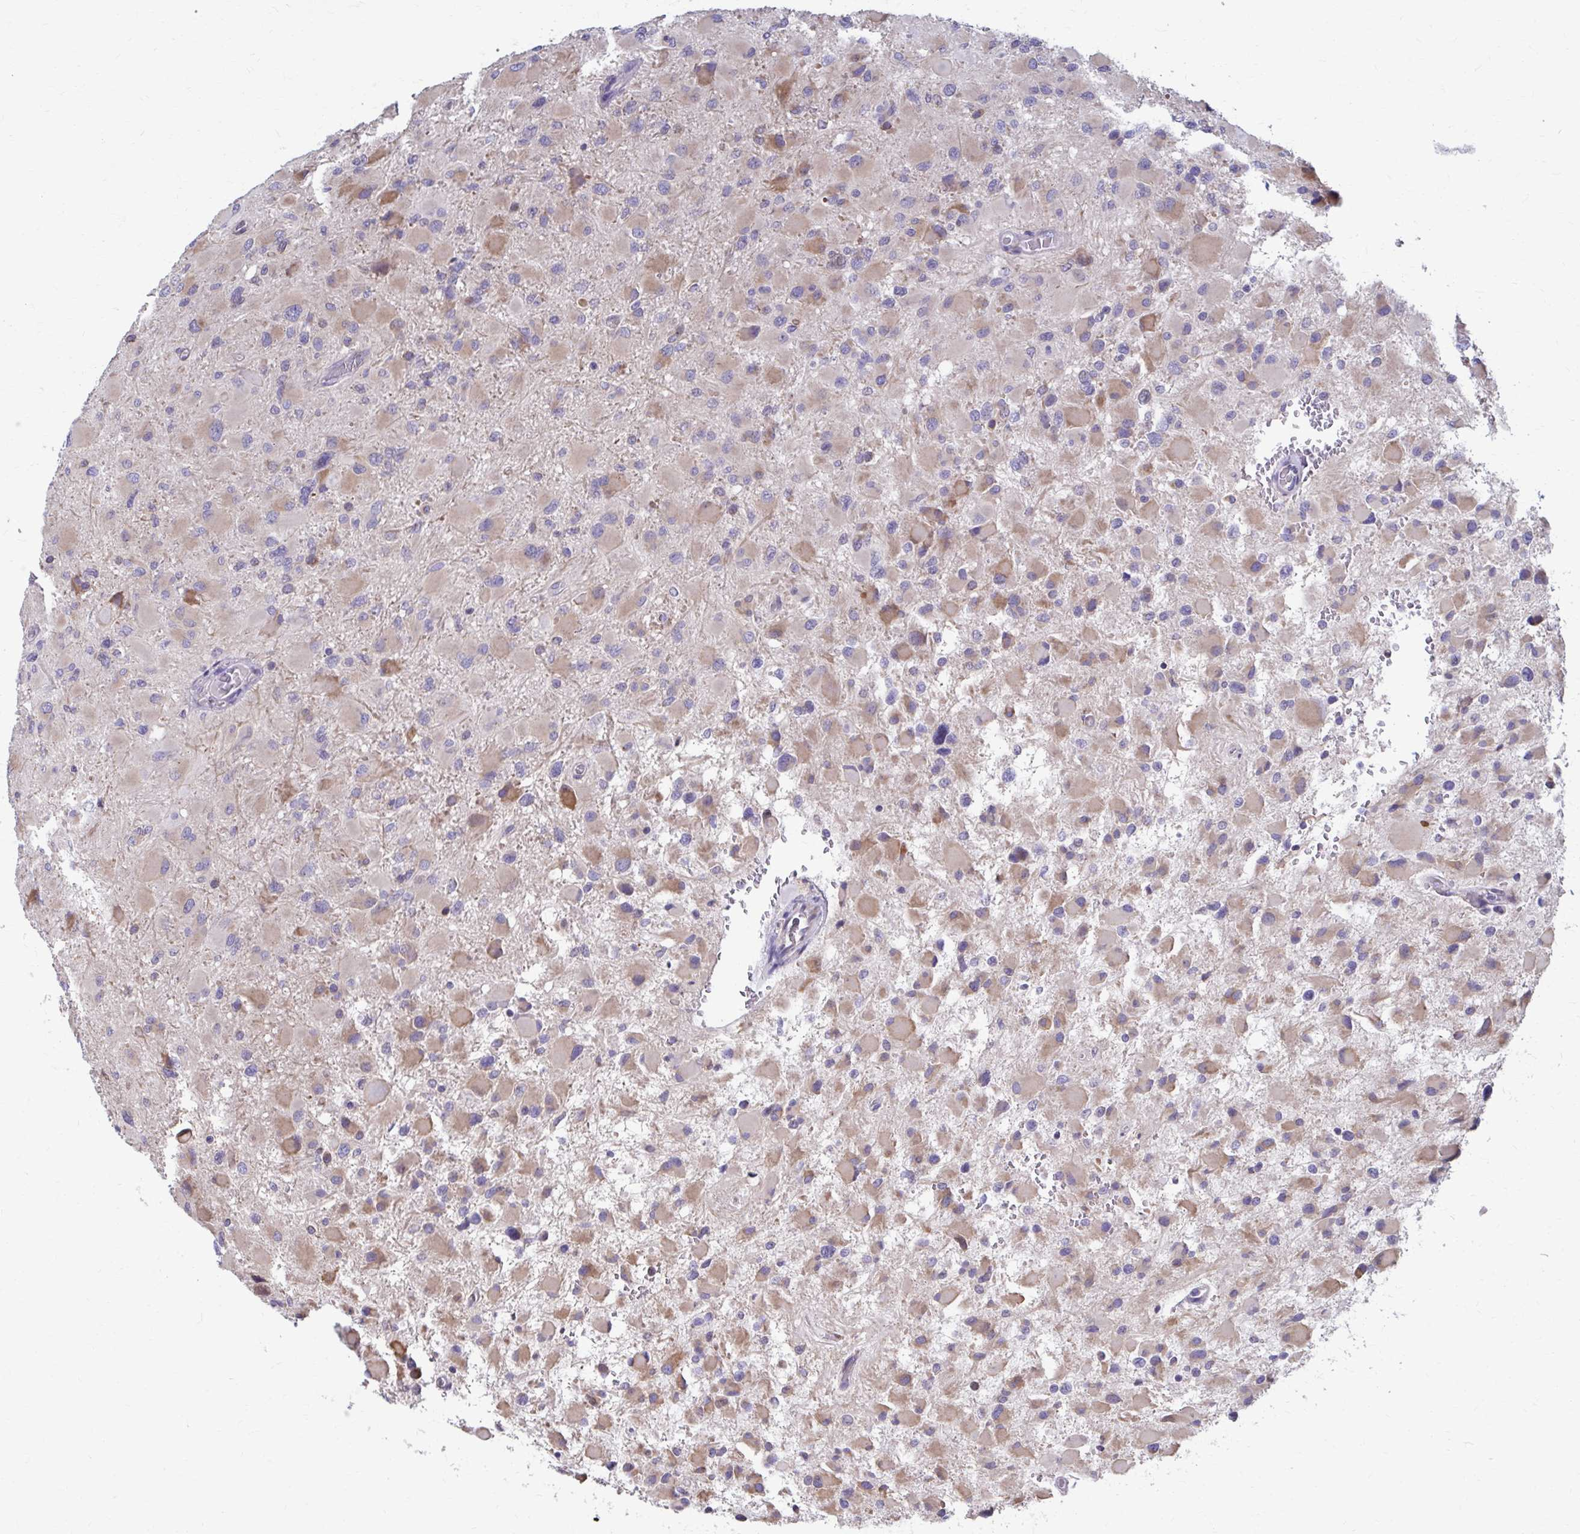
{"staining": {"intensity": "negative", "quantity": "none", "location": "none"}, "tissue": "glioma", "cell_type": "Tumor cells", "image_type": "cancer", "snomed": [{"axis": "morphology", "description": "Glioma, malignant, High grade"}, {"axis": "topography", "description": "Cerebral cortex"}], "caption": "Immunohistochemistry of human glioma shows no staining in tumor cells.", "gene": "FKBP2", "patient": {"sex": "female", "age": 36}}